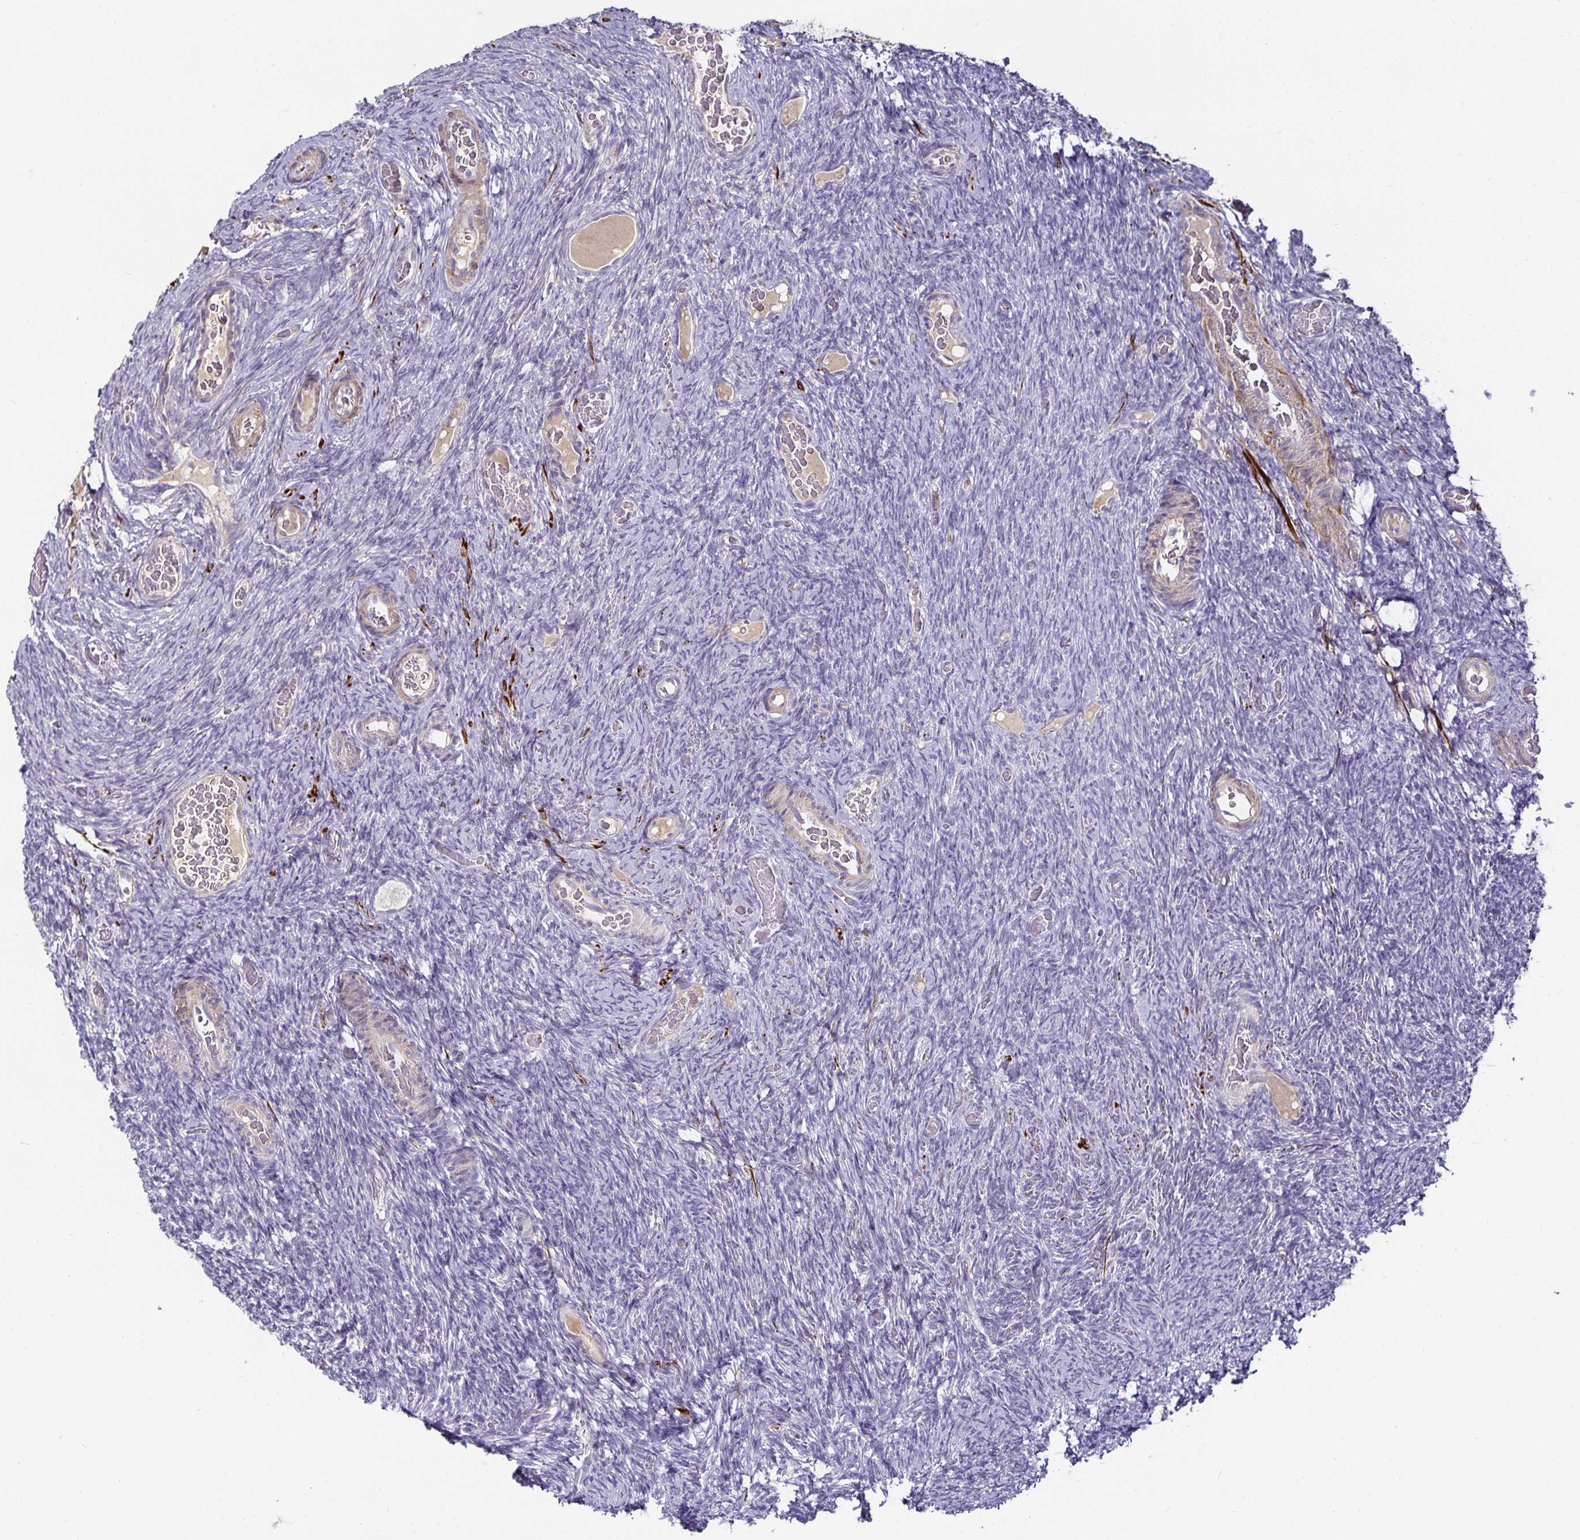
{"staining": {"intensity": "negative", "quantity": "none", "location": "none"}, "tissue": "ovary", "cell_type": "Follicle cells", "image_type": "normal", "snomed": [{"axis": "morphology", "description": "Normal tissue, NOS"}, {"axis": "topography", "description": "Ovary"}], "caption": "Immunohistochemistry histopathology image of normal ovary: human ovary stained with DAB (3,3'-diaminobenzidine) exhibits no significant protein positivity in follicle cells. Brightfield microscopy of IHC stained with DAB (brown) and hematoxylin (blue), captured at high magnification.", "gene": "CA12", "patient": {"sex": "female", "age": 34}}